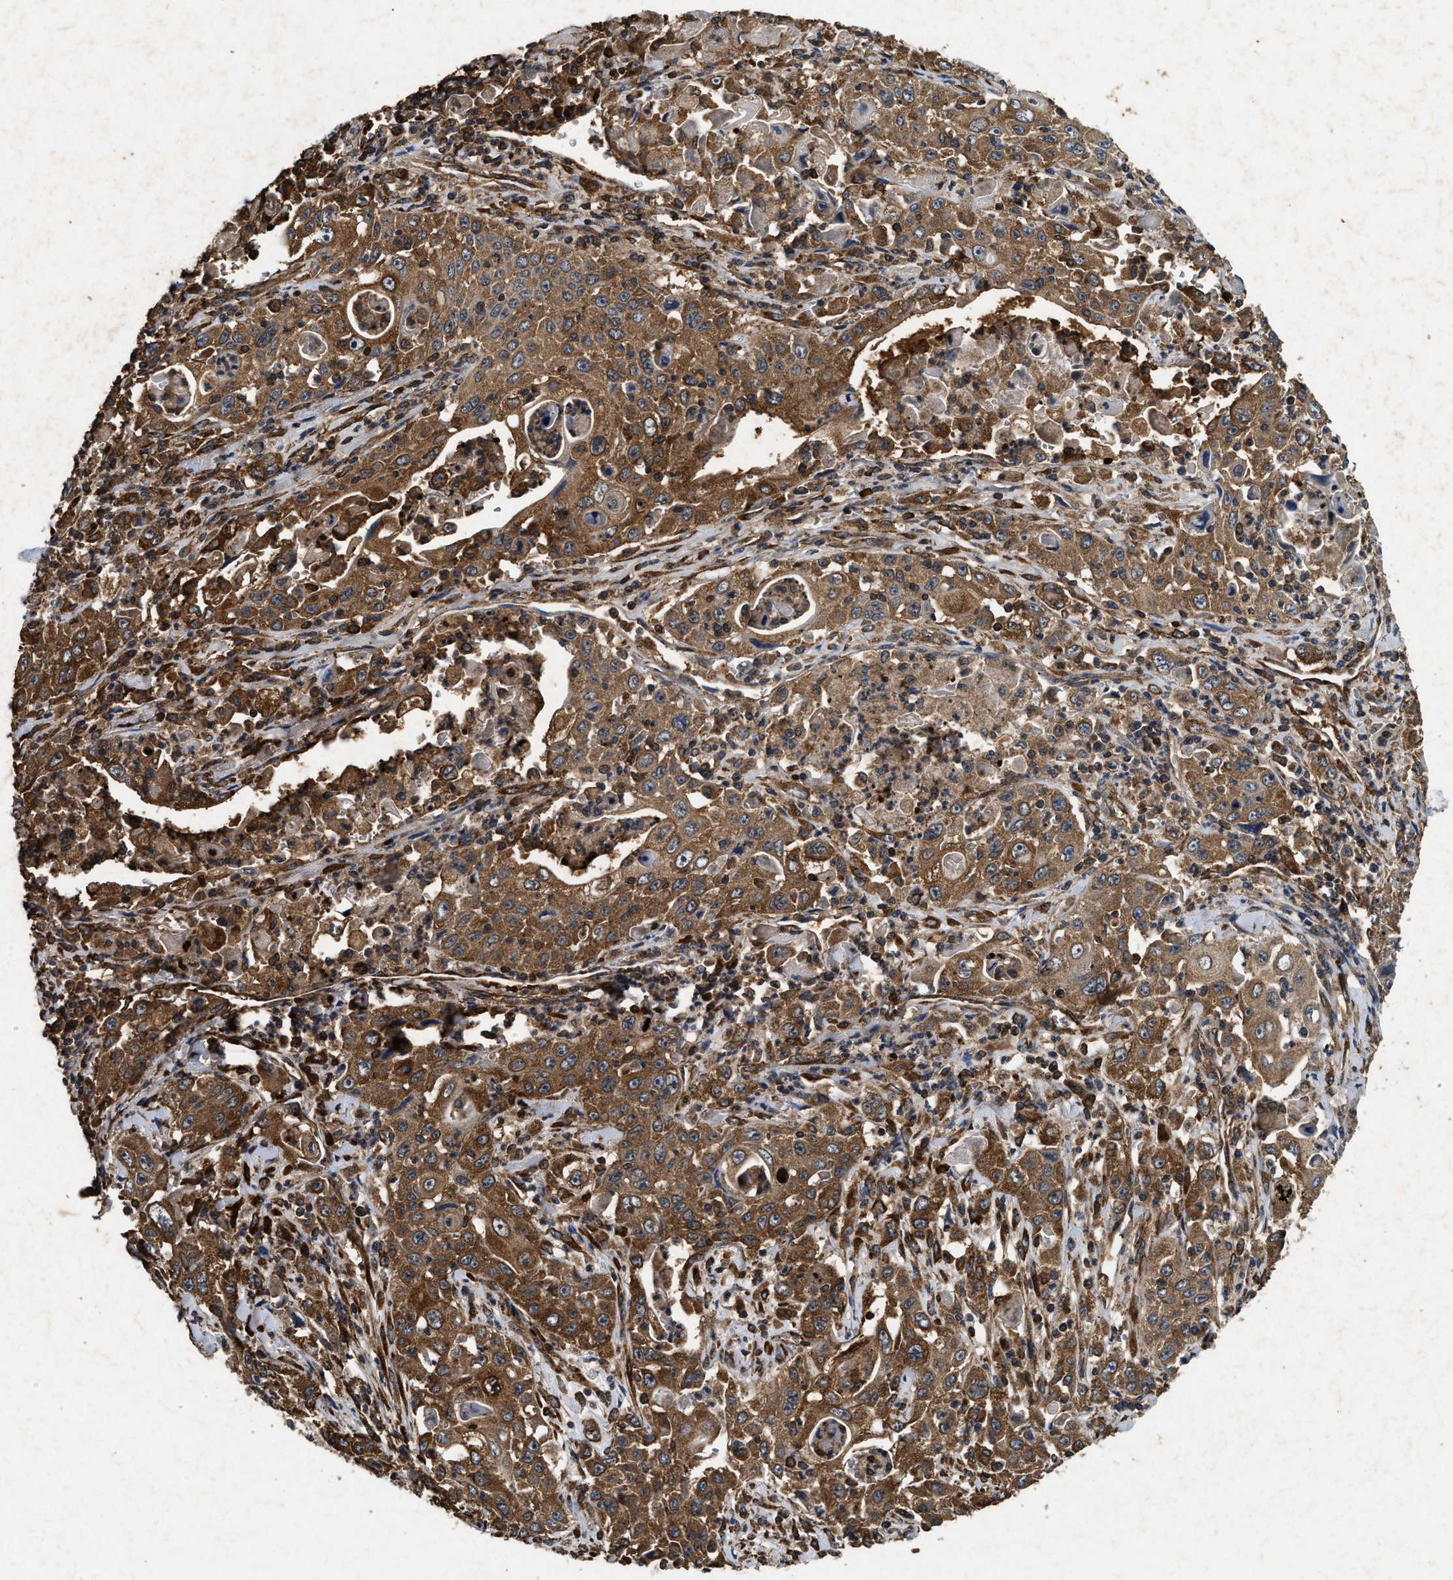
{"staining": {"intensity": "moderate", "quantity": ">75%", "location": "cytoplasmic/membranous"}, "tissue": "pancreatic cancer", "cell_type": "Tumor cells", "image_type": "cancer", "snomed": [{"axis": "morphology", "description": "Adenocarcinoma, NOS"}, {"axis": "topography", "description": "Pancreas"}], "caption": "Protein staining of pancreatic adenocarcinoma tissue displays moderate cytoplasmic/membranous positivity in approximately >75% of tumor cells.", "gene": "PDAP1", "patient": {"sex": "male", "age": 70}}